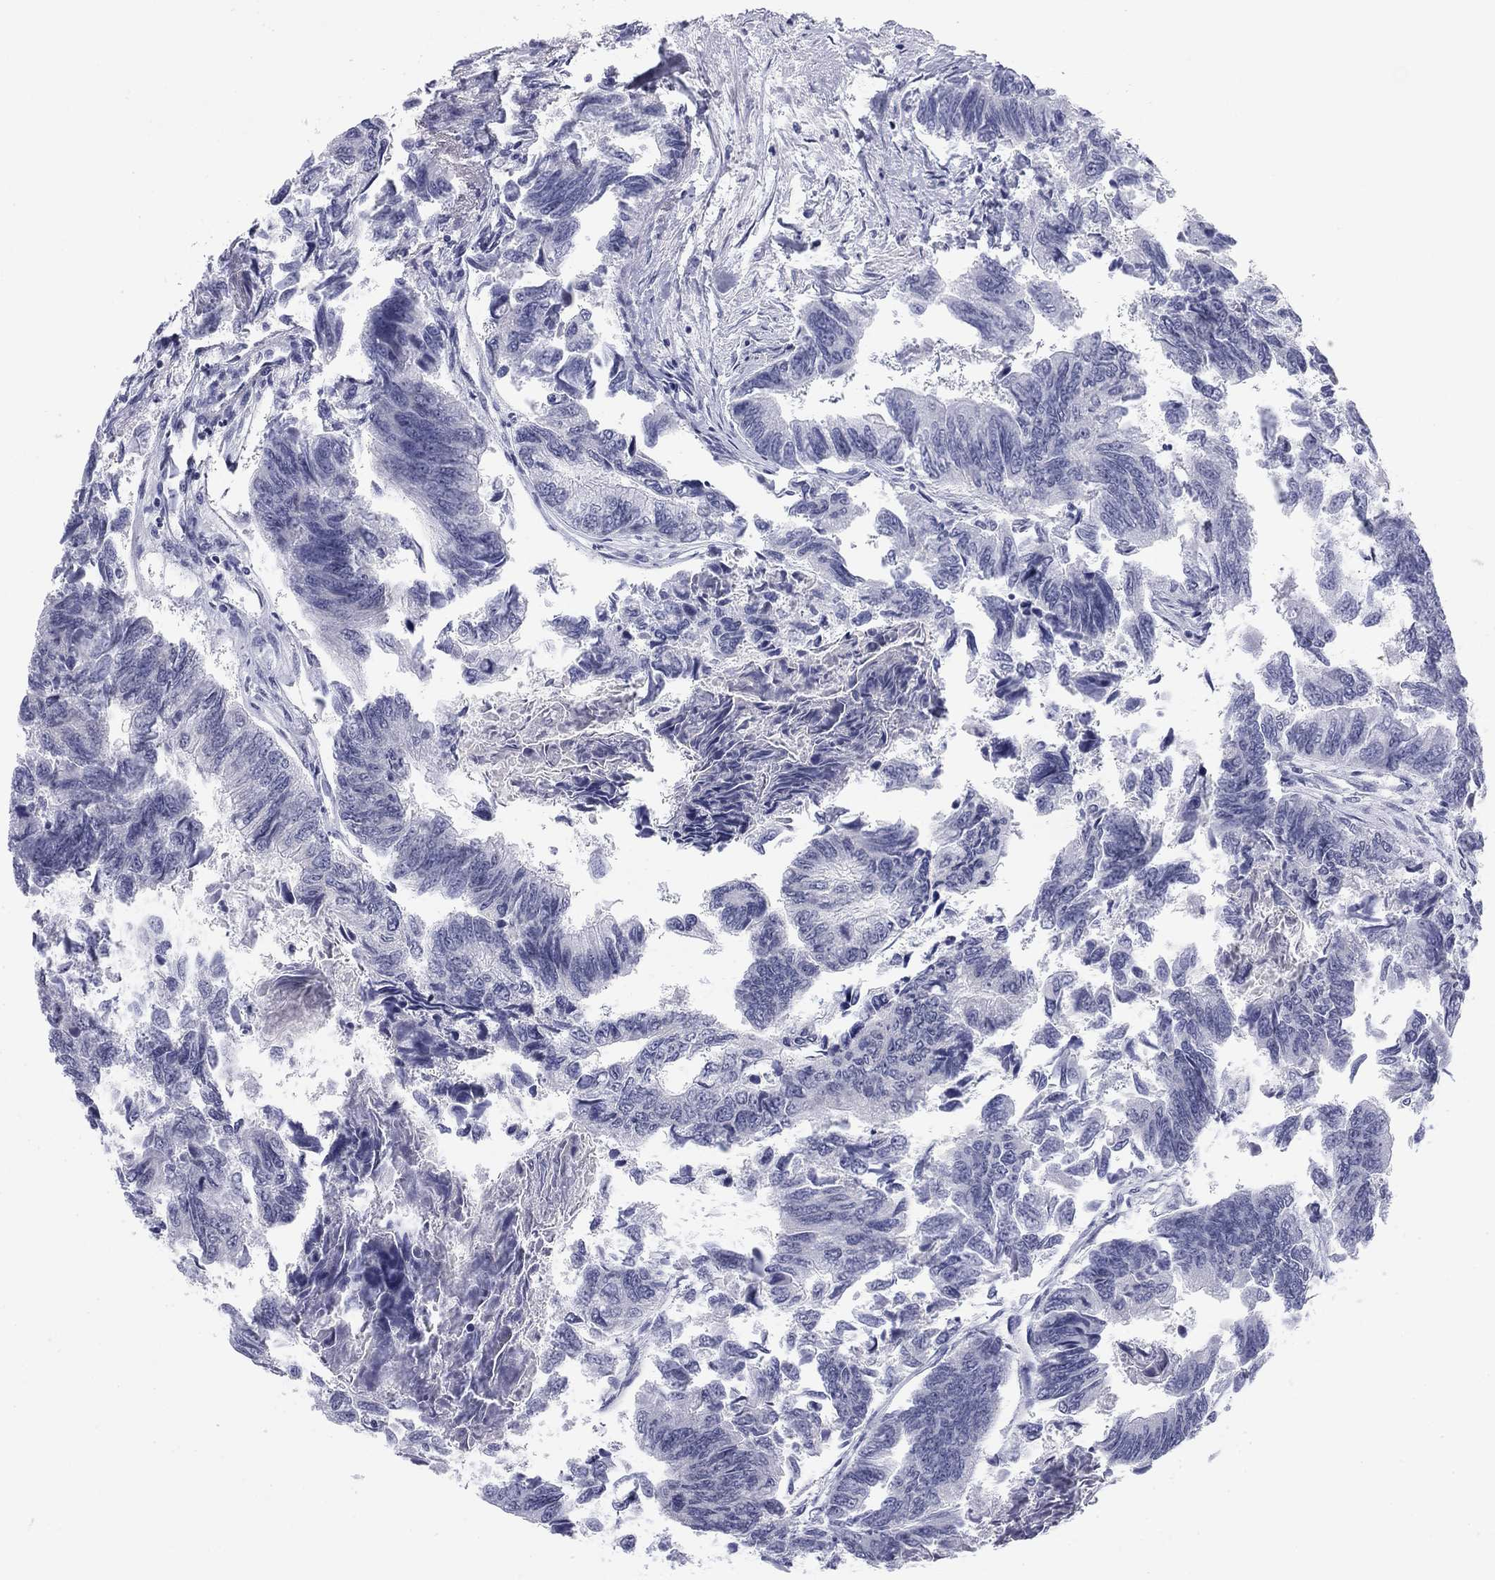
{"staining": {"intensity": "negative", "quantity": "none", "location": "none"}, "tissue": "colorectal cancer", "cell_type": "Tumor cells", "image_type": "cancer", "snomed": [{"axis": "morphology", "description": "Adenocarcinoma, NOS"}, {"axis": "topography", "description": "Colon"}], "caption": "High power microscopy photomicrograph of an IHC histopathology image of colorectal cancer, revealing no significant positivity in tumor cells.", "gene": "PRPH", "patient": {"sex": "female", "age": 65}}